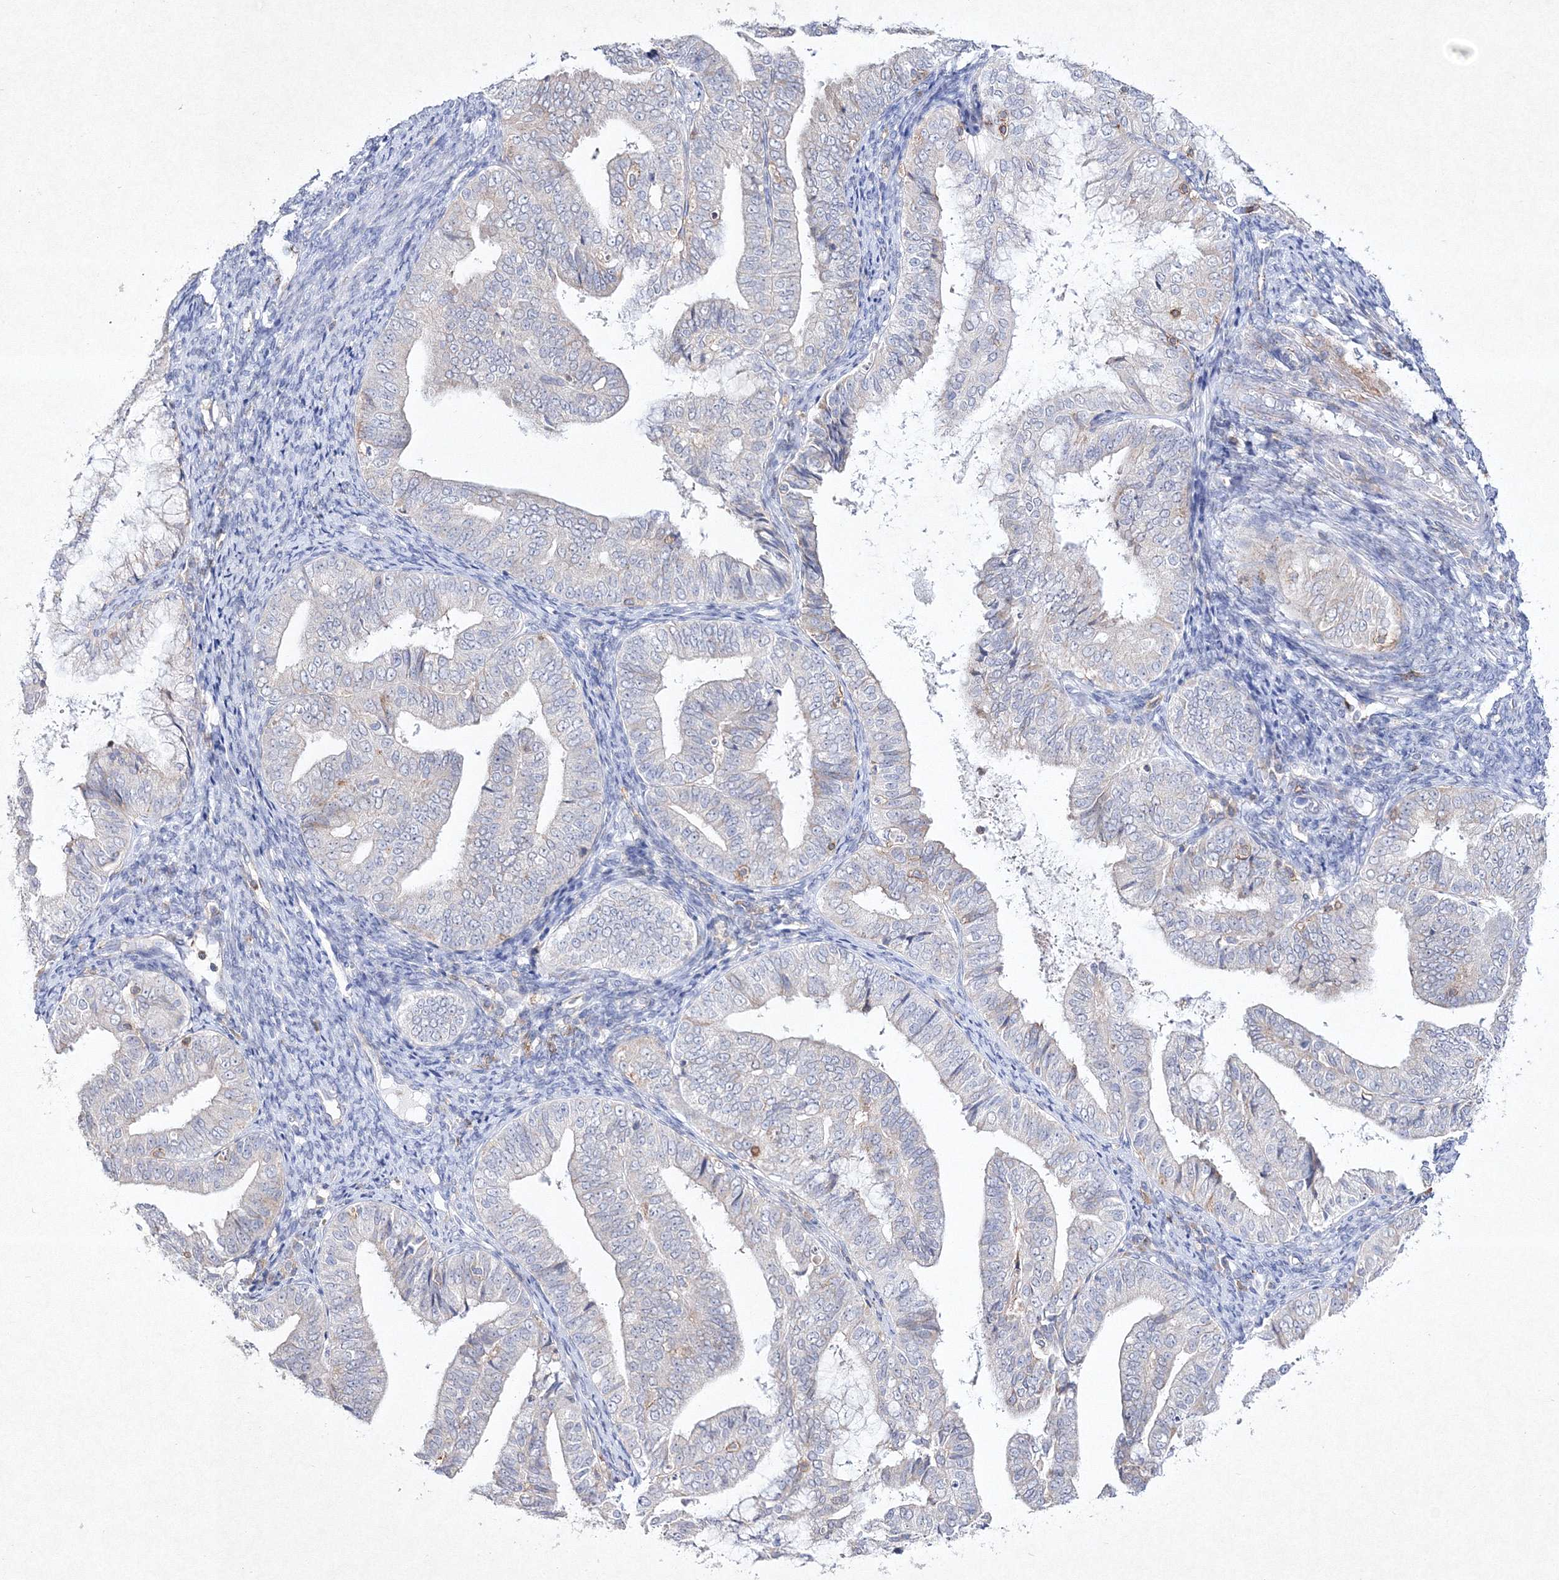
{"staining": {"intensity": "negative", "quantity": "none", "location": "none"}, "tissue": "endometrial cancer", "cell_type": "Tumor cells", "image_type": "cancer", "snomed": [{"axis": "morphology", "description": "Adenocarcinoma, NOS"}, {"axis": "topography", "description": "Endometrium"}], "caption": "Endometrial adenocarcinoma was stained to show a protein in brown. There is no significant positivity in tumor cells. The staining is performed using DAB brown chromogen with nuclei counter-stained in using hematoxylin.", "gene": "HCST", "patient": {"sex": "female", "age": 63}}